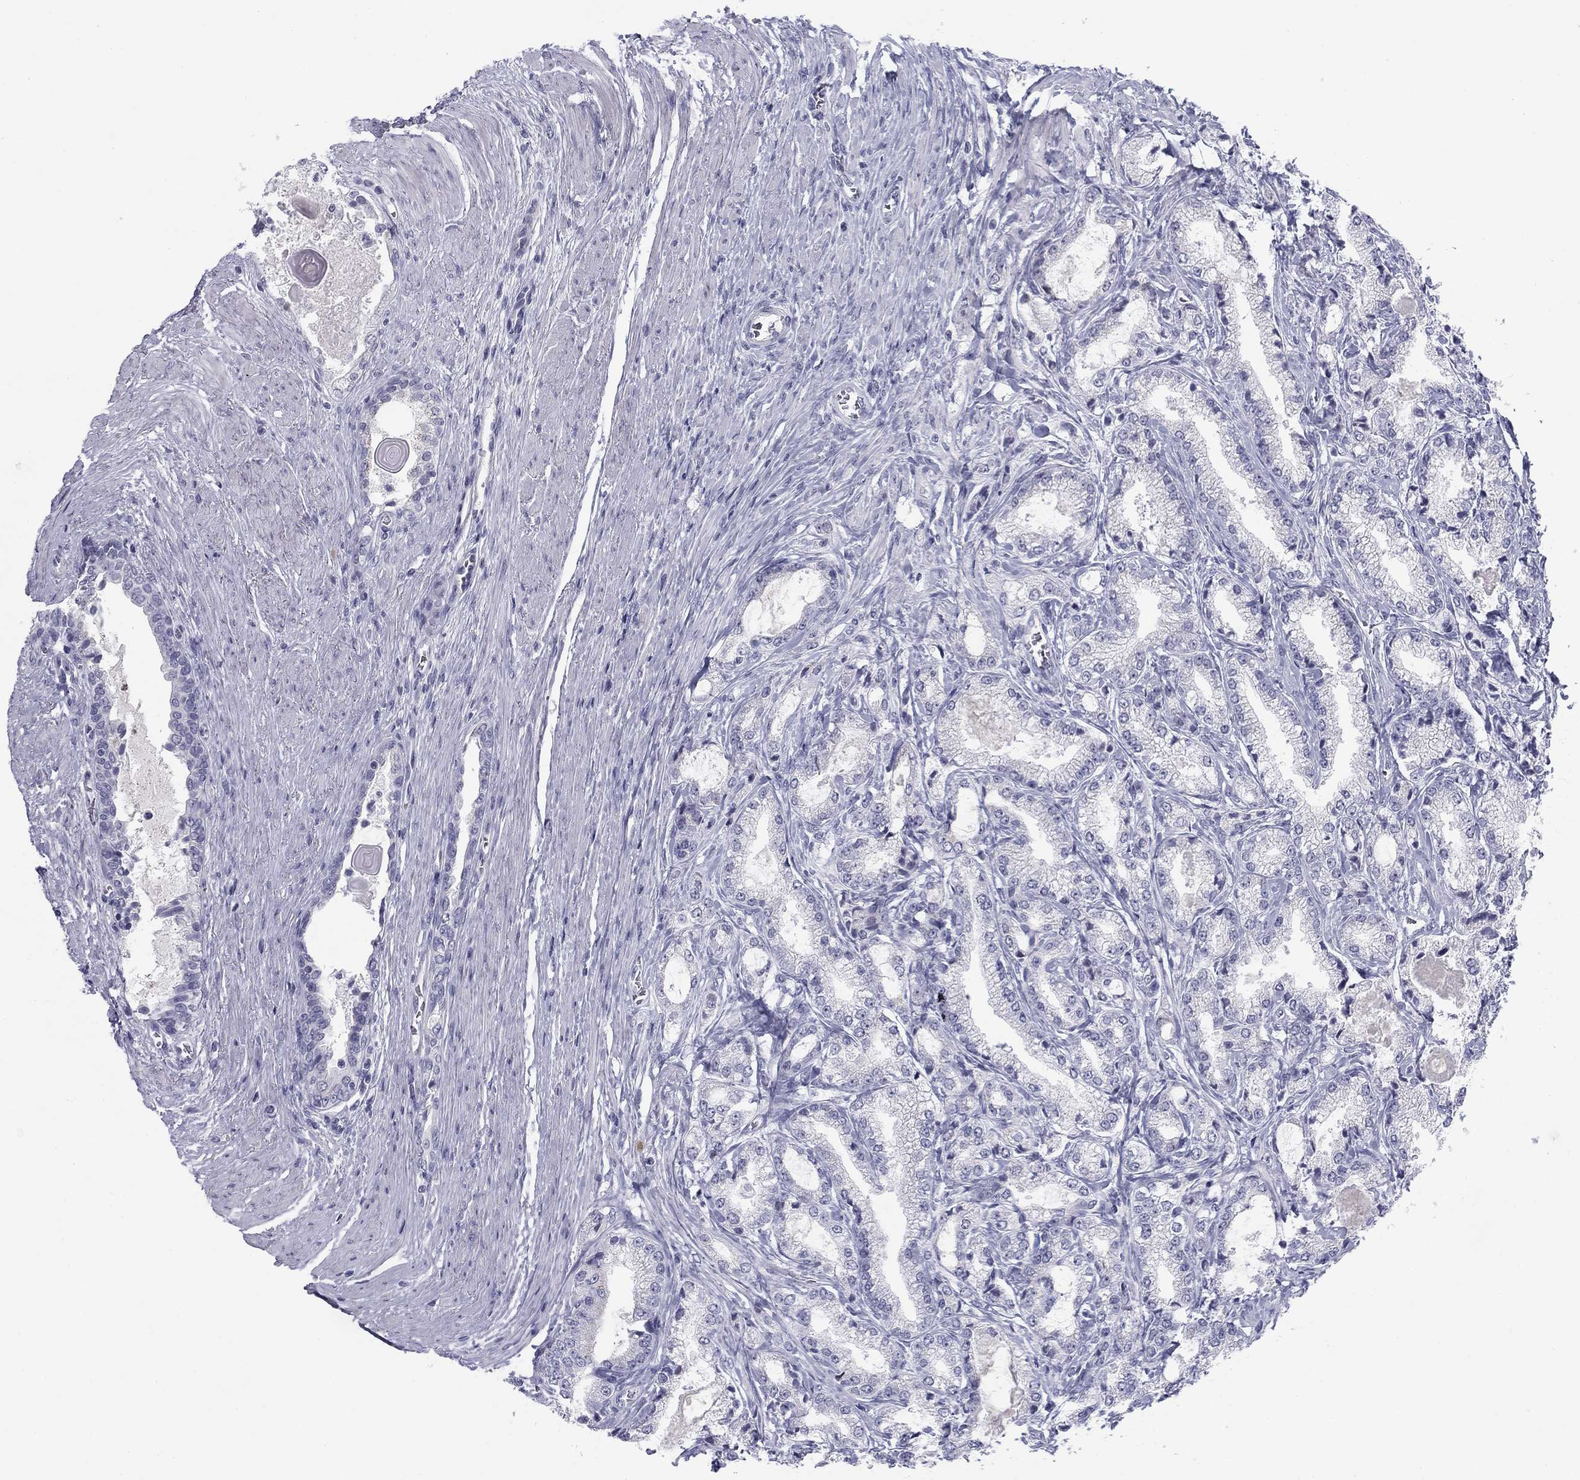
{"staining": {"intensity": "negative", "quantity": "none", "location": "none"}, "tissue": "prostate cancer", "cell_type": "Tumor cells", "image_type": "cancer", "snomed": [{"axis": "morphology", "description": "Adenocarcinoma, NOS"}, {"axis": "topography", "description": "Prostate and seminal vesicle, NOS"}, {"axis": "topography", "description": "Prostate"}], "caption": "Tumor cells are negative for protein expression in human prostate adenocarcinoma.", "gene": "PRPH", "patient": {"sex": "male", "age": 62}}